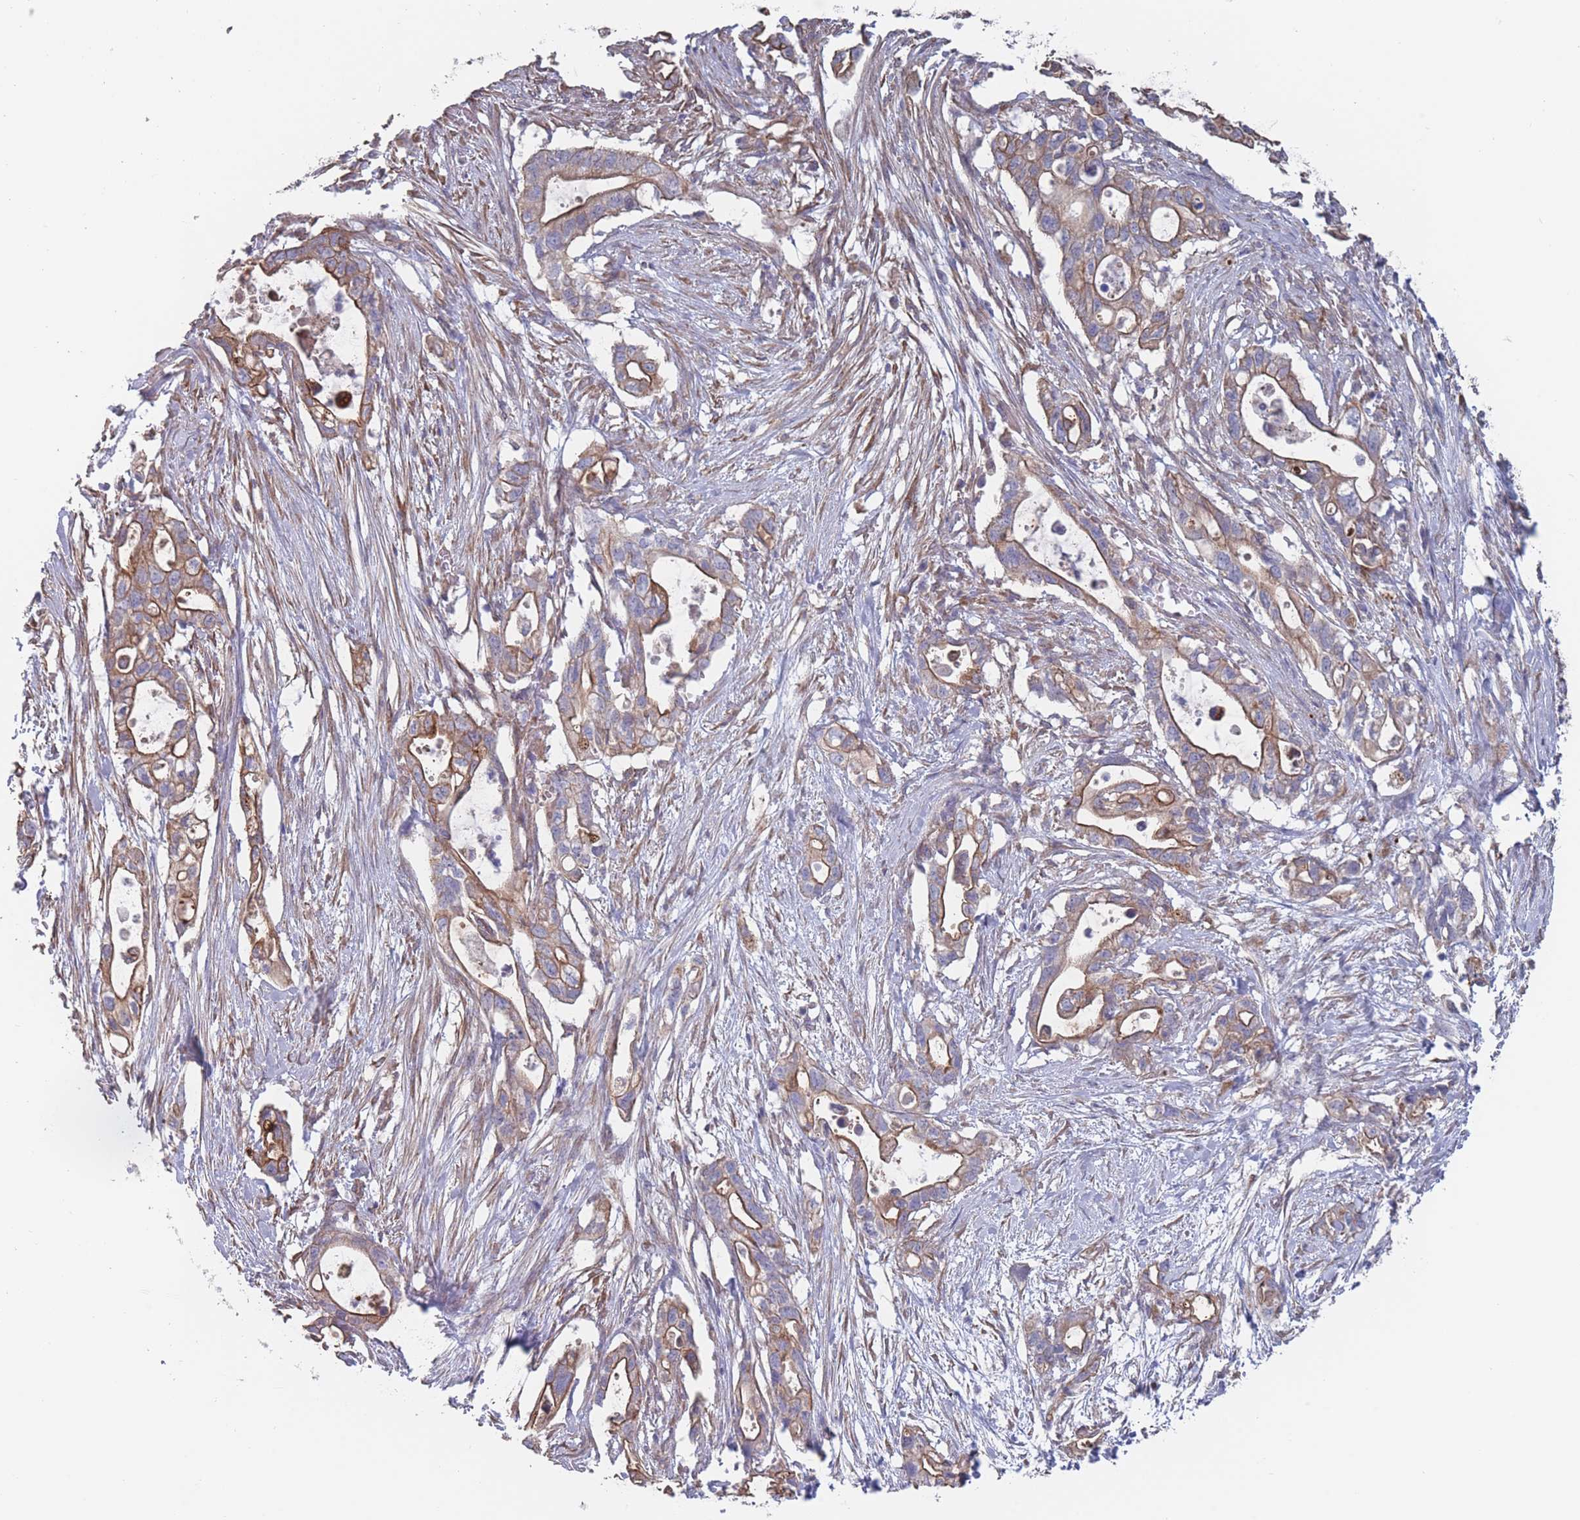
{"staining": {"intensity": "moderate", "quantity": ">75%", "location": "cytoplasmic/membranous"}, "tissue": "pancreatic cancer", "cell_type": "Tumor cells", "image_type": "cancer", "snomed": [{"axis": "morphology", "description": "Adenocarcinoma, NOS"}, {"axis": "topography", "description": "Pancreas"}], "caption": "Immunohistochemical staining of human pancreatic cancer exhibits medium levels of moderate cytoplasmic/membranous protein positivity in about >75% of tumor cells.", "gene": "SLC1A6", "patient": {"sex": "female", "age": 72}}